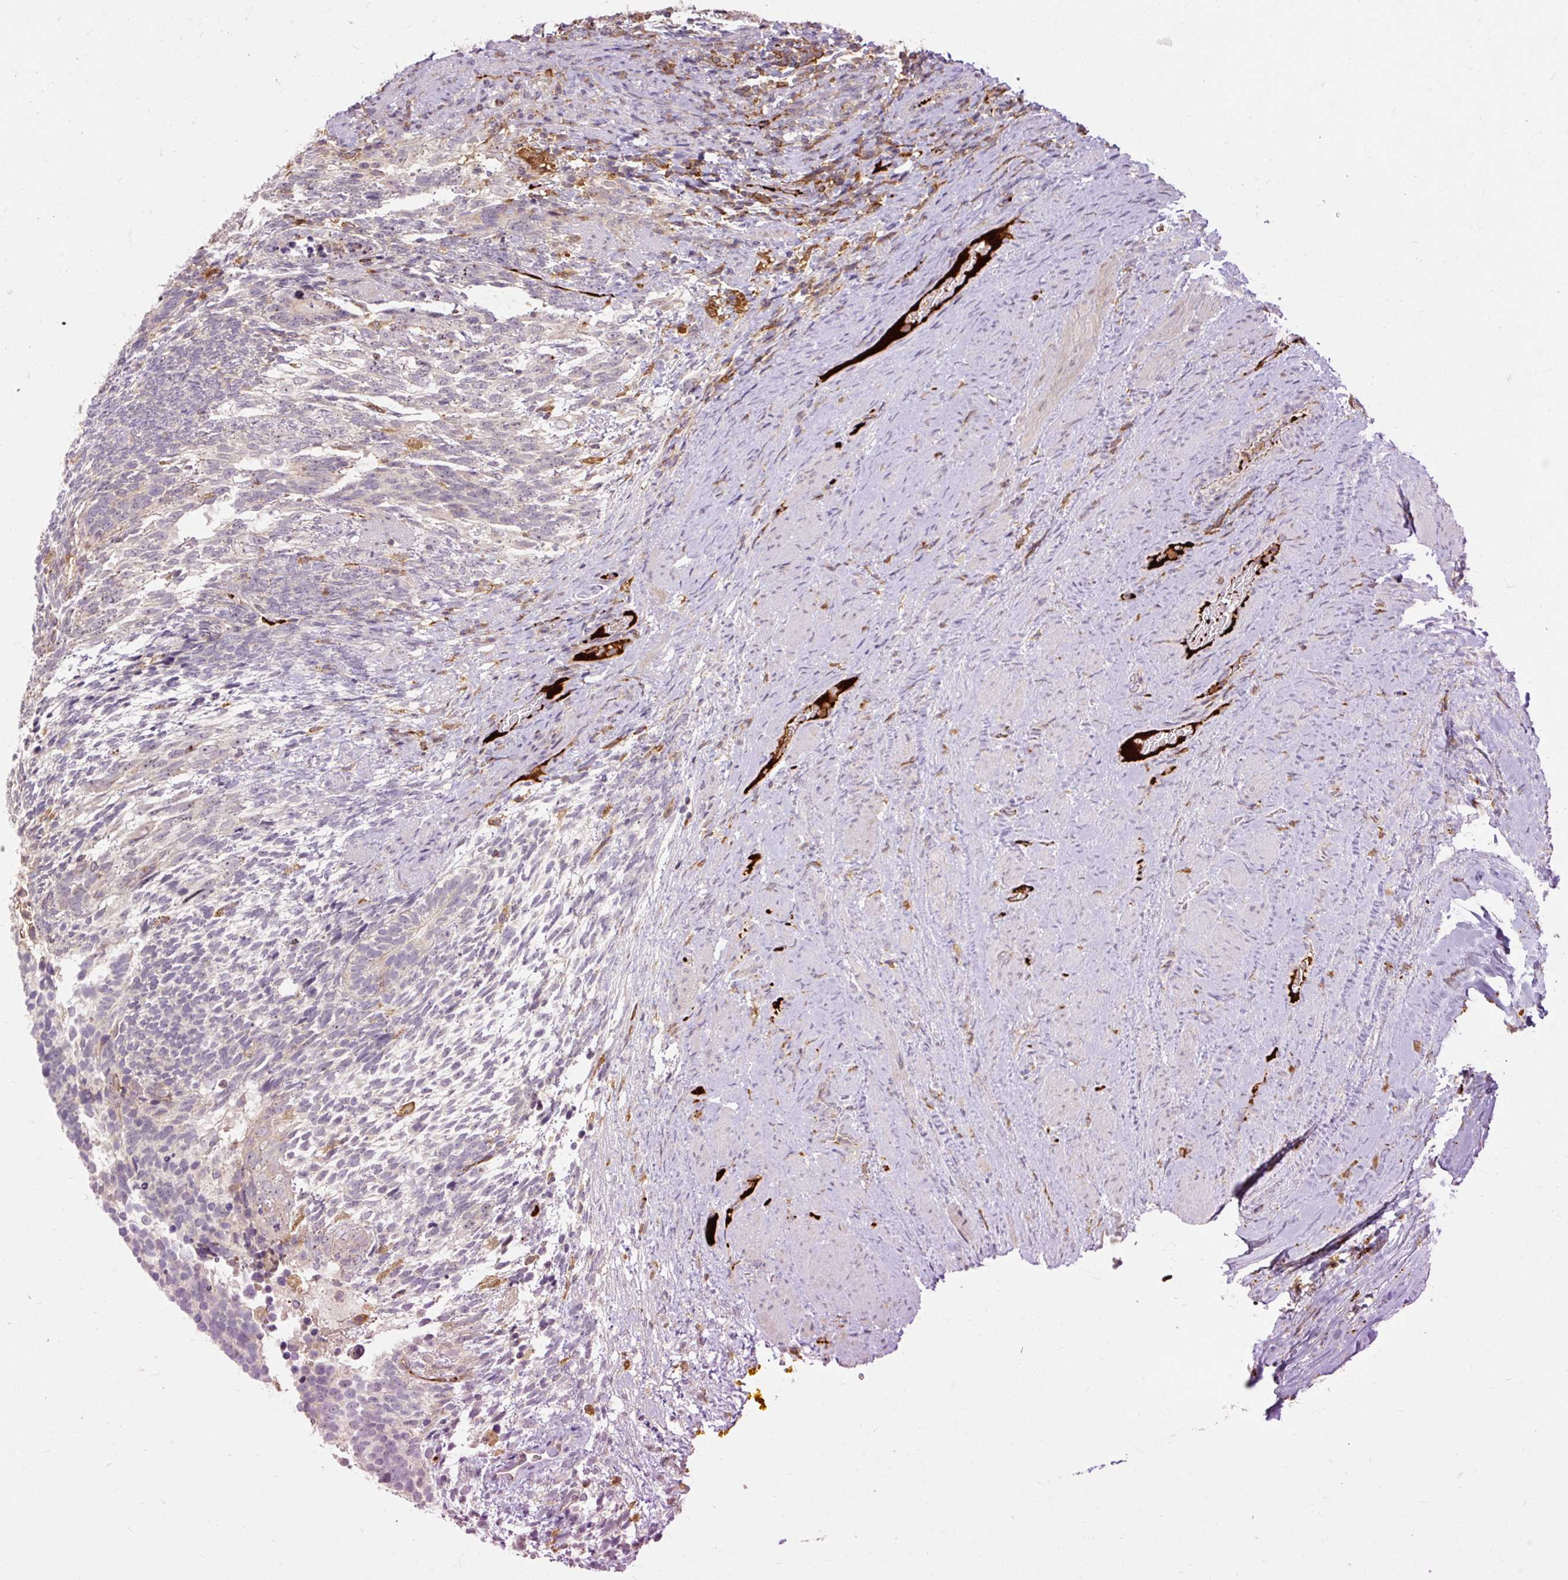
{"staining": {"intensity": "weak", "quantity": "<25%", "location": "cytoplasmic/membranous"}, "tissue": "testis cancer", "cell_type": "Tumor cells", "image_type": "cancer", "snomed": [{"axis": "morphology", "description": "Carcinoma, Embryonal, NOS"}, {"axis": "topography", "description": "Testis"}], "caption": "Testis cancer (embryonal carcinoma) stained for a protein using IHC shows no positivity tumor cells.", "gene": "CEBPZ", "patient": {"sex": "male", "age": 23}}